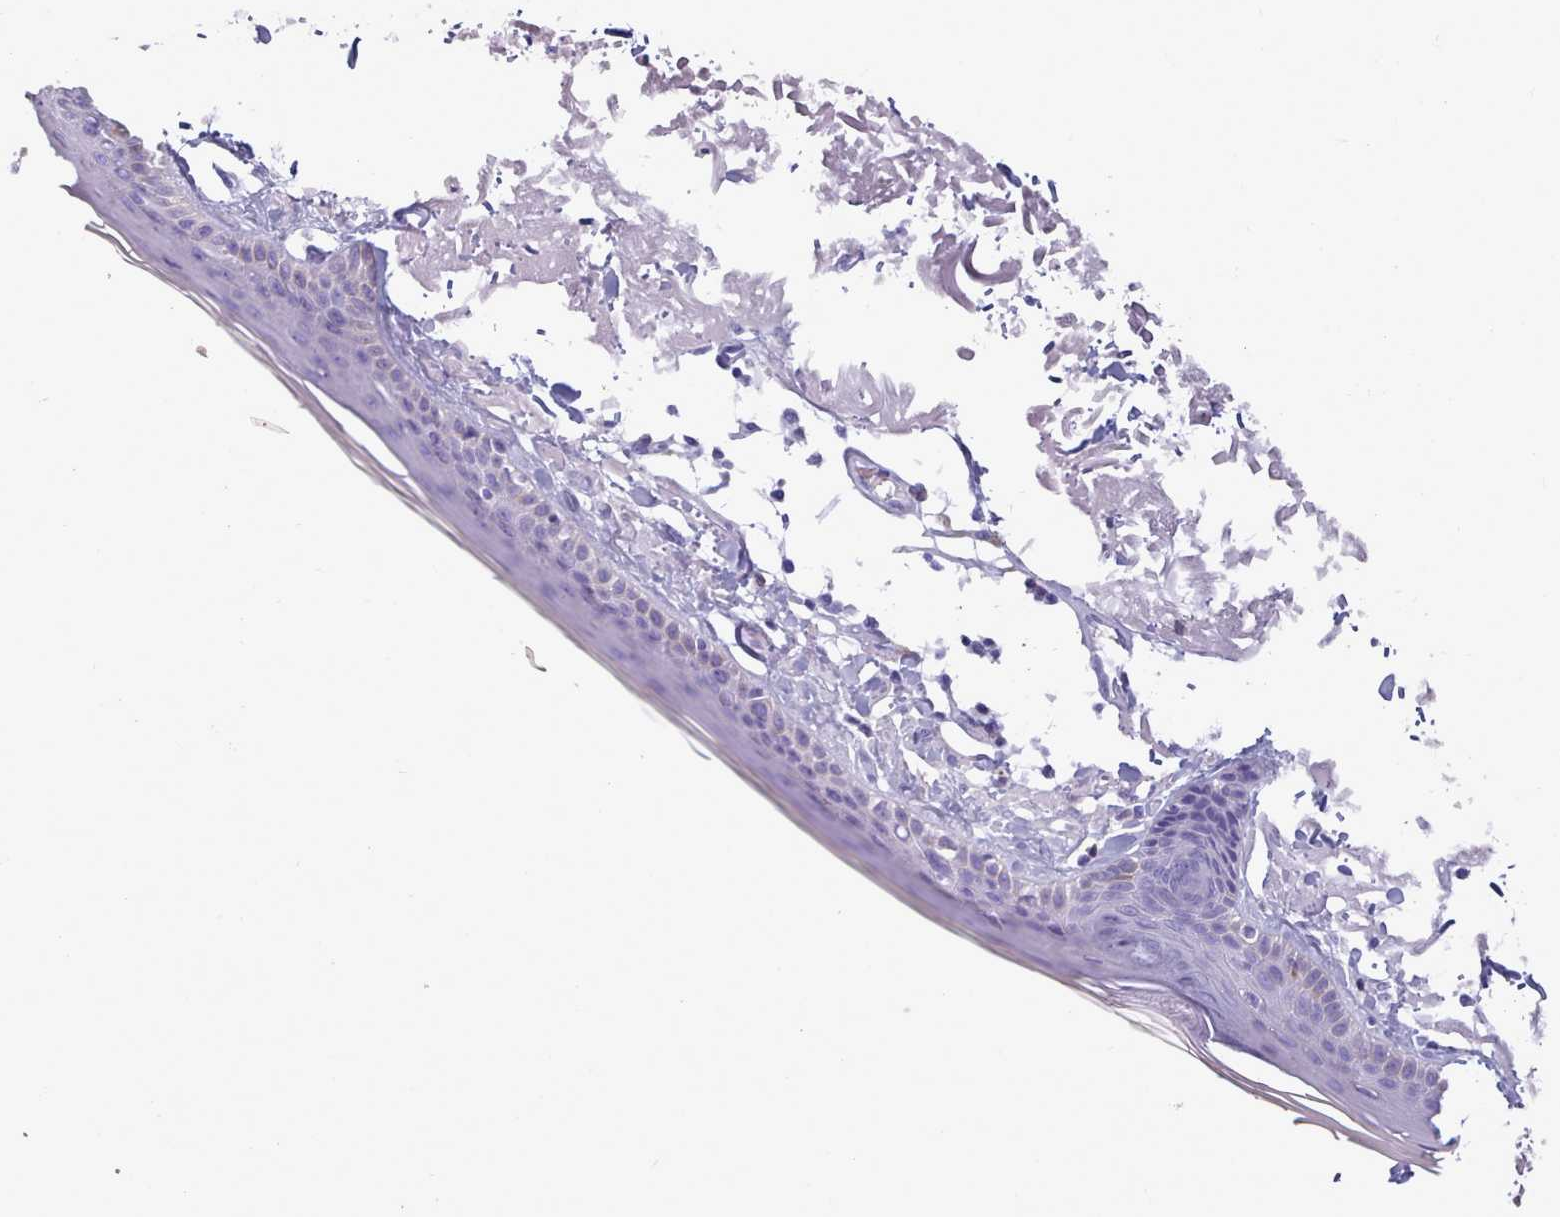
{"staining": {"intensity": "negative", "quantity": "none", "location": "none"}, "tissue": "skin", "cell_type": "Fibroblasts", "image_type": "normal", "snomed": [{"axis": "morphology", "description": "Normal tissue, NOS"}, {"axis": "topography", "description": "Skin"}, {"axis": "topography", "description": "Skeletal muscle"}], "caption": "The IHC micrograph has no significant staining in fibroblasts of skin. (Immunohistochemistry (ihc), brightfield microscopy, high magnification).", "gene": "ZNF43", "patient": {"sex": "male", "age": 83}}